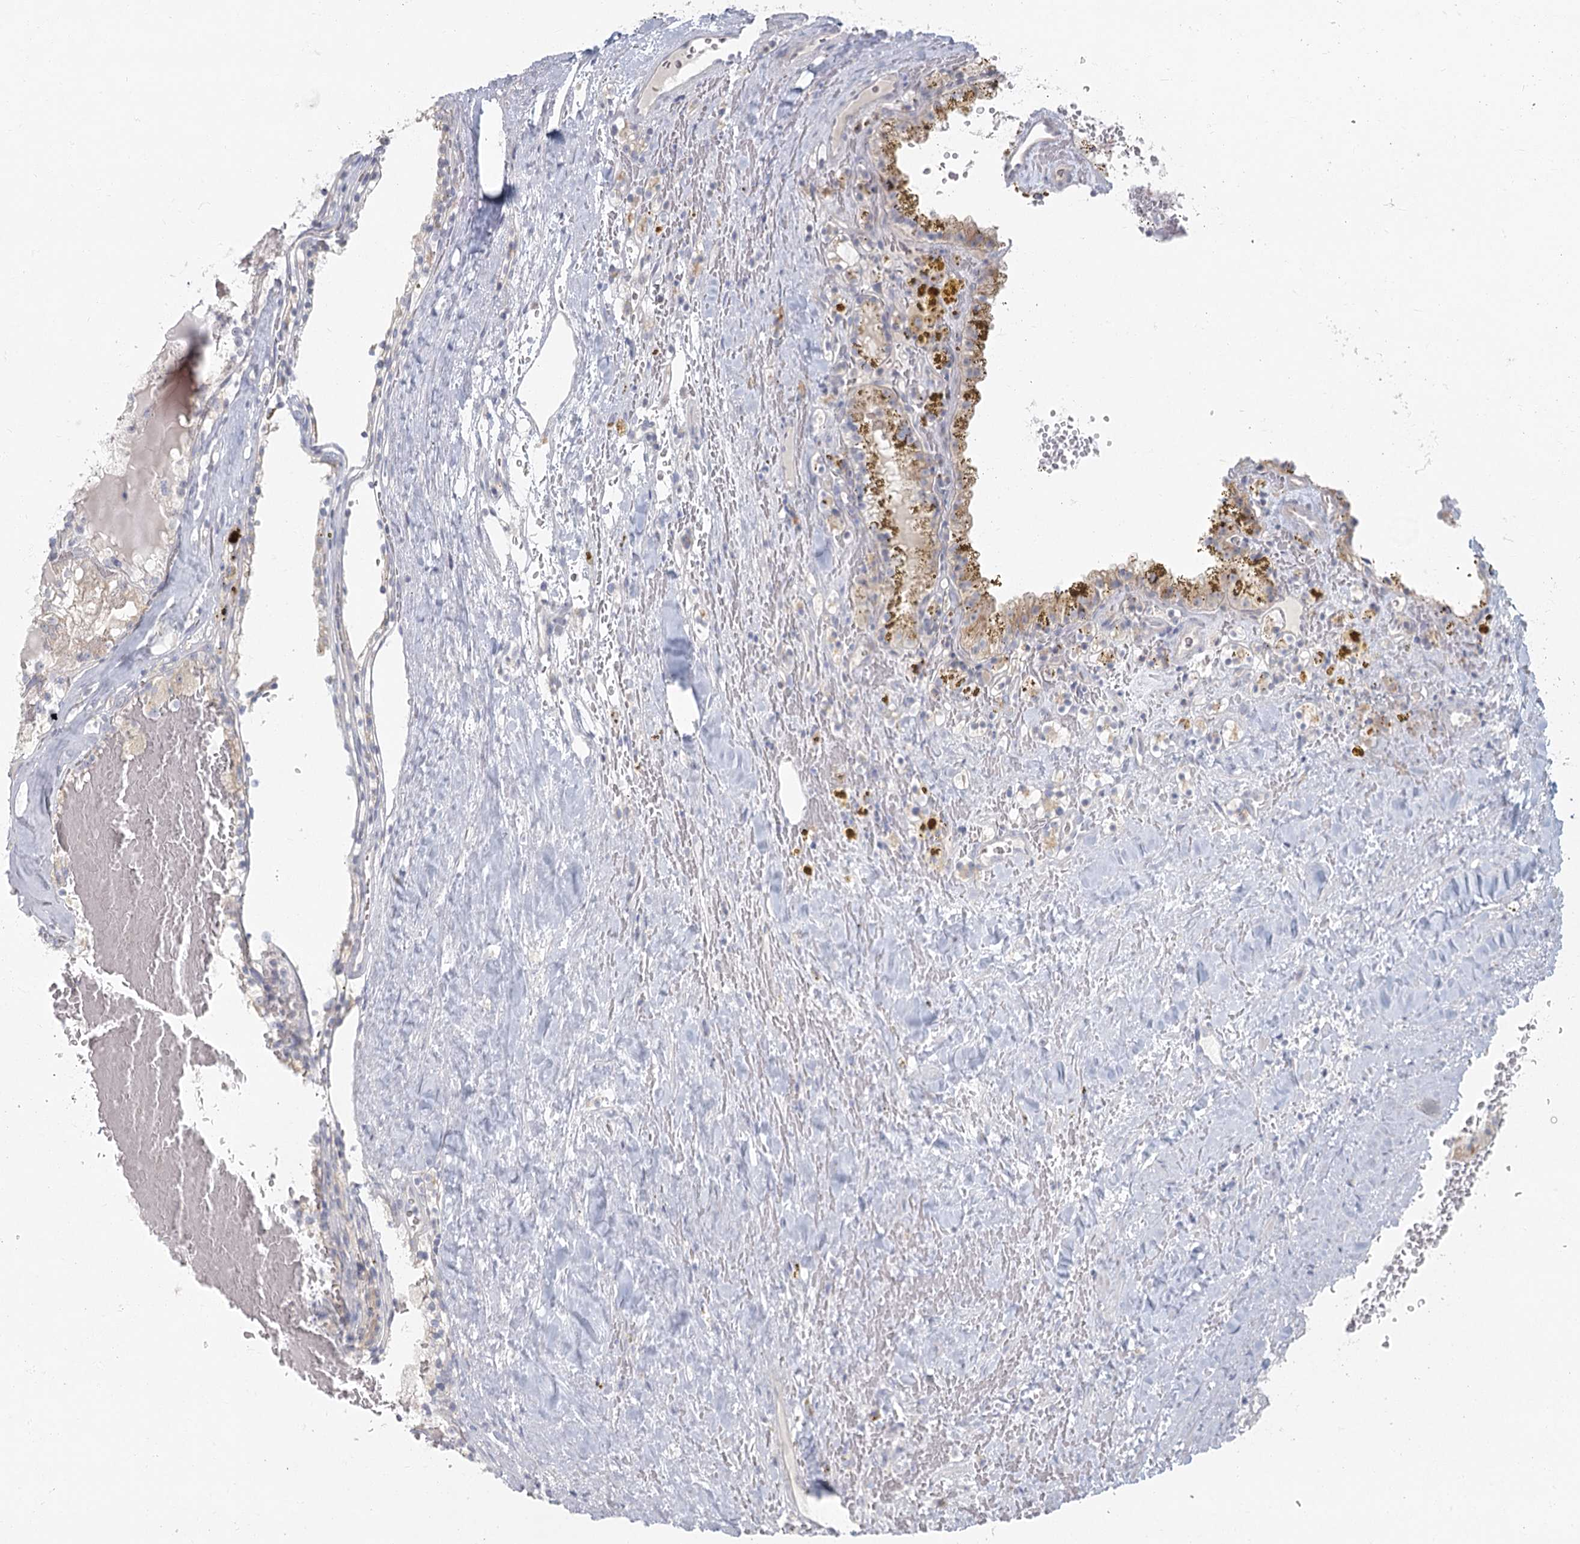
{"staining": {"intensity": "weak", "quantity": "<25%", "location": "cytoplasmic/membranous"}, "tissue": "renal cancer", "cell_type": "Tumor cells", "image_type": "cancer", "snomed": [{"axis": "morphology", "description": "Adenocarcinoma, NOS"}, {"axis": "topography", "description": "Kidney"}], "caption": "Immunohistochemical staining of renal cancer demonstrates no significant expression in tumor cells.", "gene": "FAM110C", "patient": {"sex": "female", "age": 56}}